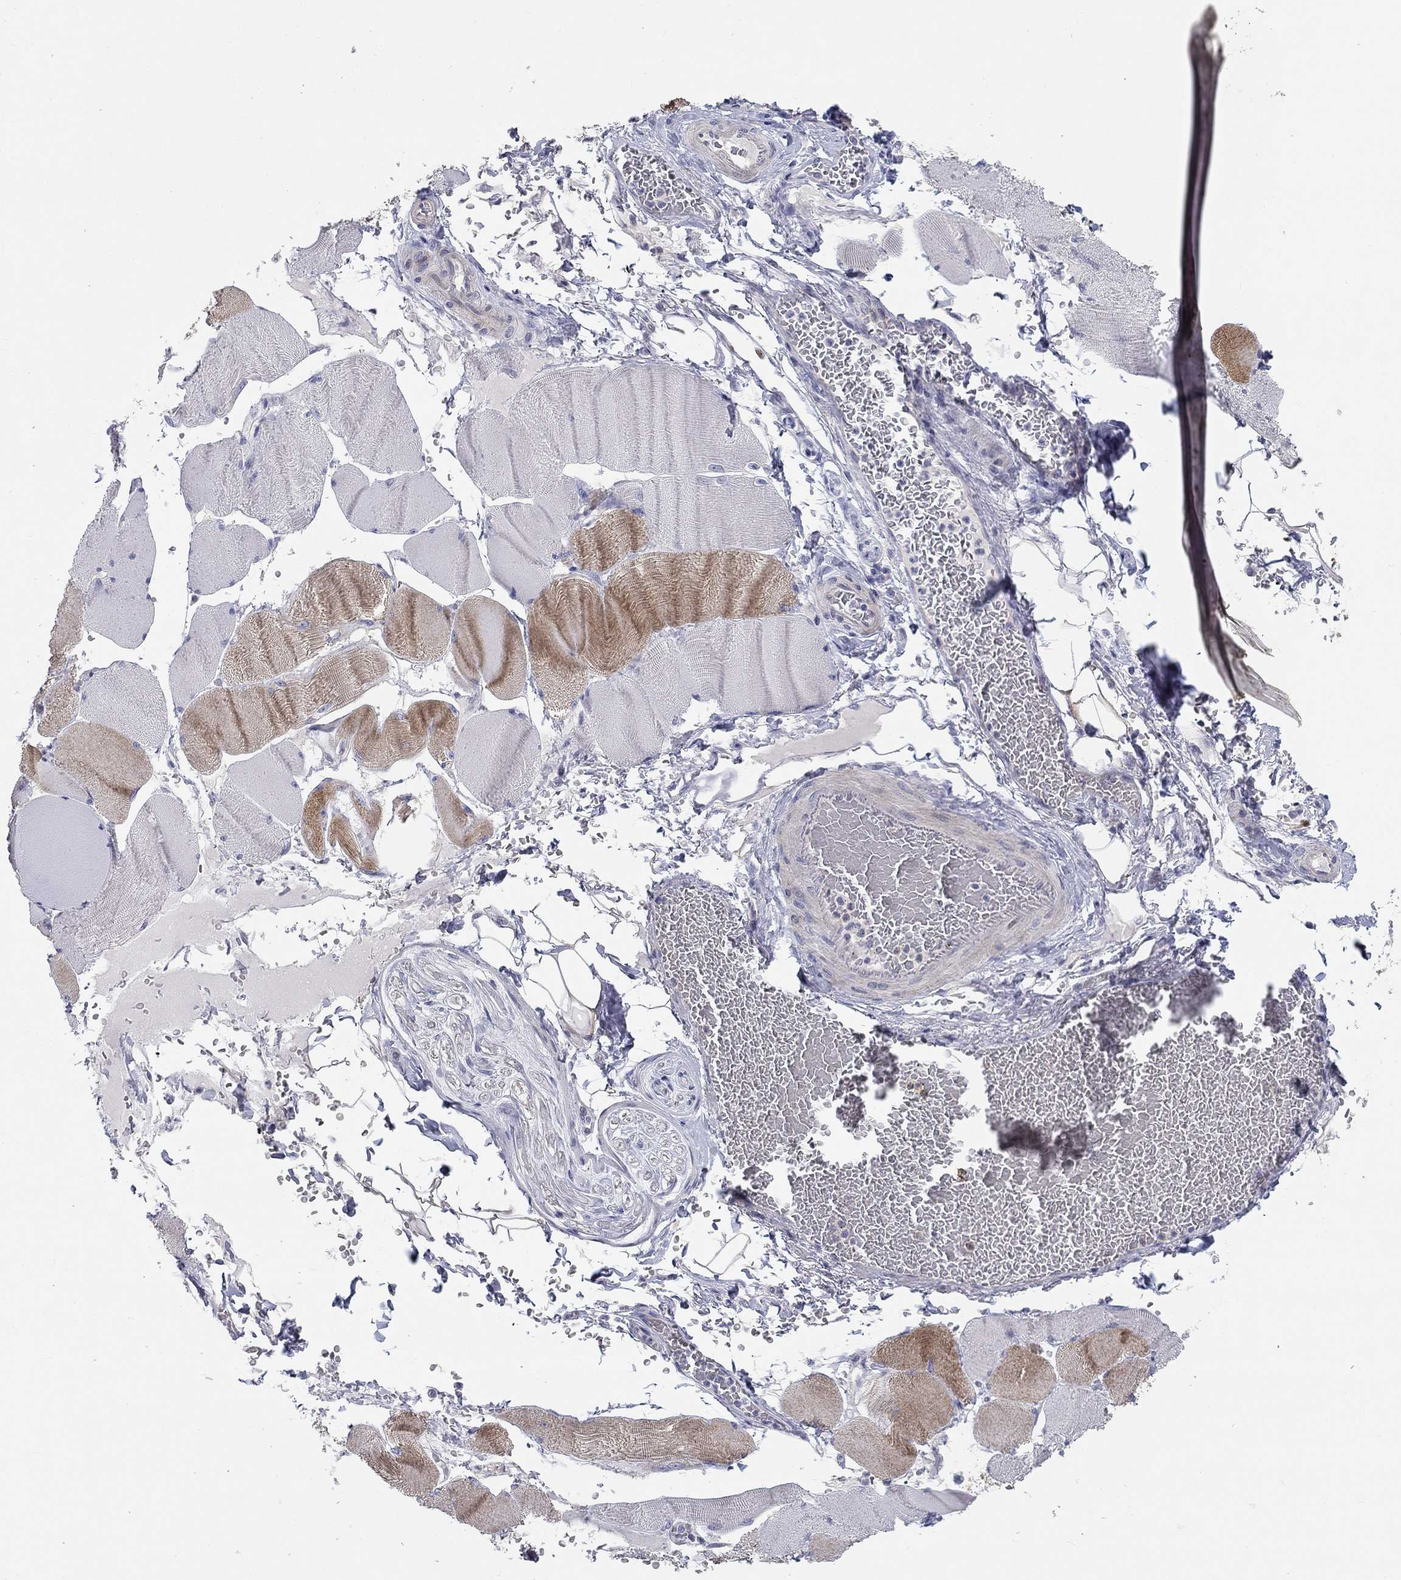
{"staining": {"intensity": "moderate", "quantity": "25%-75%", "location": "cytoplasmic/membranous"}, "tissue": "skeletal muscle", "cell_type": "Myocytes", "image_type": "normal", "snomed": [{"axis": "morphology", "description": "Normal tissue, NOS"}, {"axis": "topography", "description": "Skeletal muscle"}], "caption": "This image reveals immunohistochemistry (IHC) staining of unremarkable human skeletal muscle, with medium moderate cytoplasmic/membranous expression in approximately 25%-75% of myocytes.", "gene": "PRC1", "patient": {"sex": "male", "age": 56}}